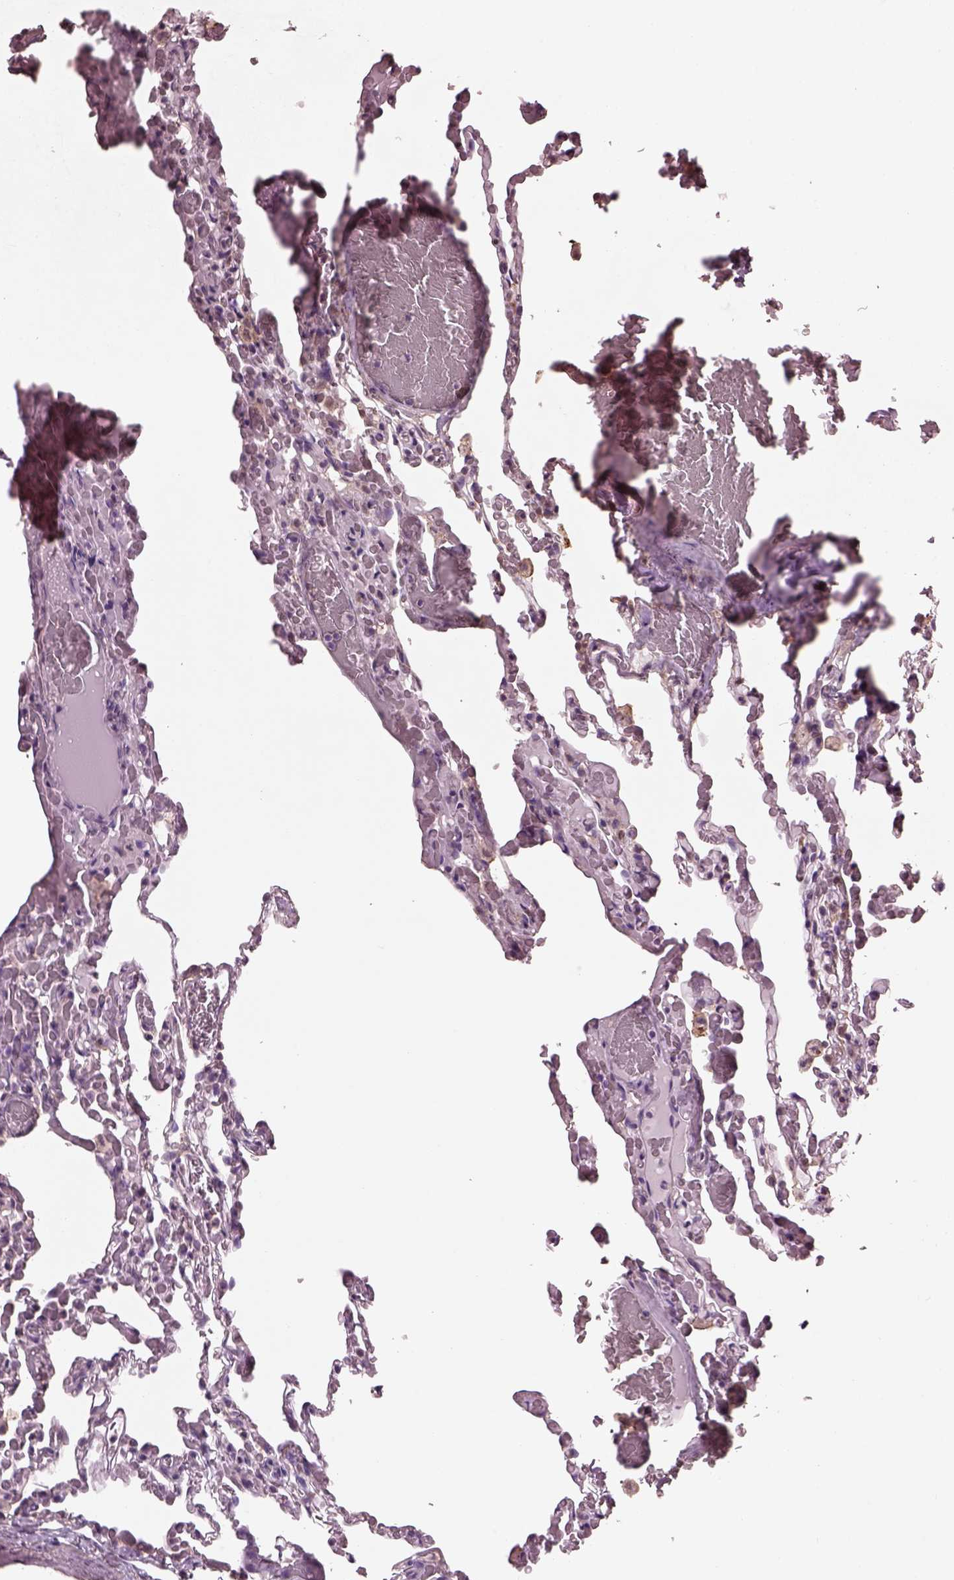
{"staining": {"intensity": "negative", "quantity": "none", "location": "none"}, "tissue": "lung", "cell_type": "Alveolar cells", "image_type": "normal", "snomed": [{"axis": "morphology", "description": "Normal tissue, NOS"}, {"axis": "topography", "description": "Lung"}], "caption": "There is no significant expression in alveolar cells of lung. (DAB immunohistochemistry (IHC), high magnification).", "gene": "SRI", "patient": {"sex": "female", "age": 43}}